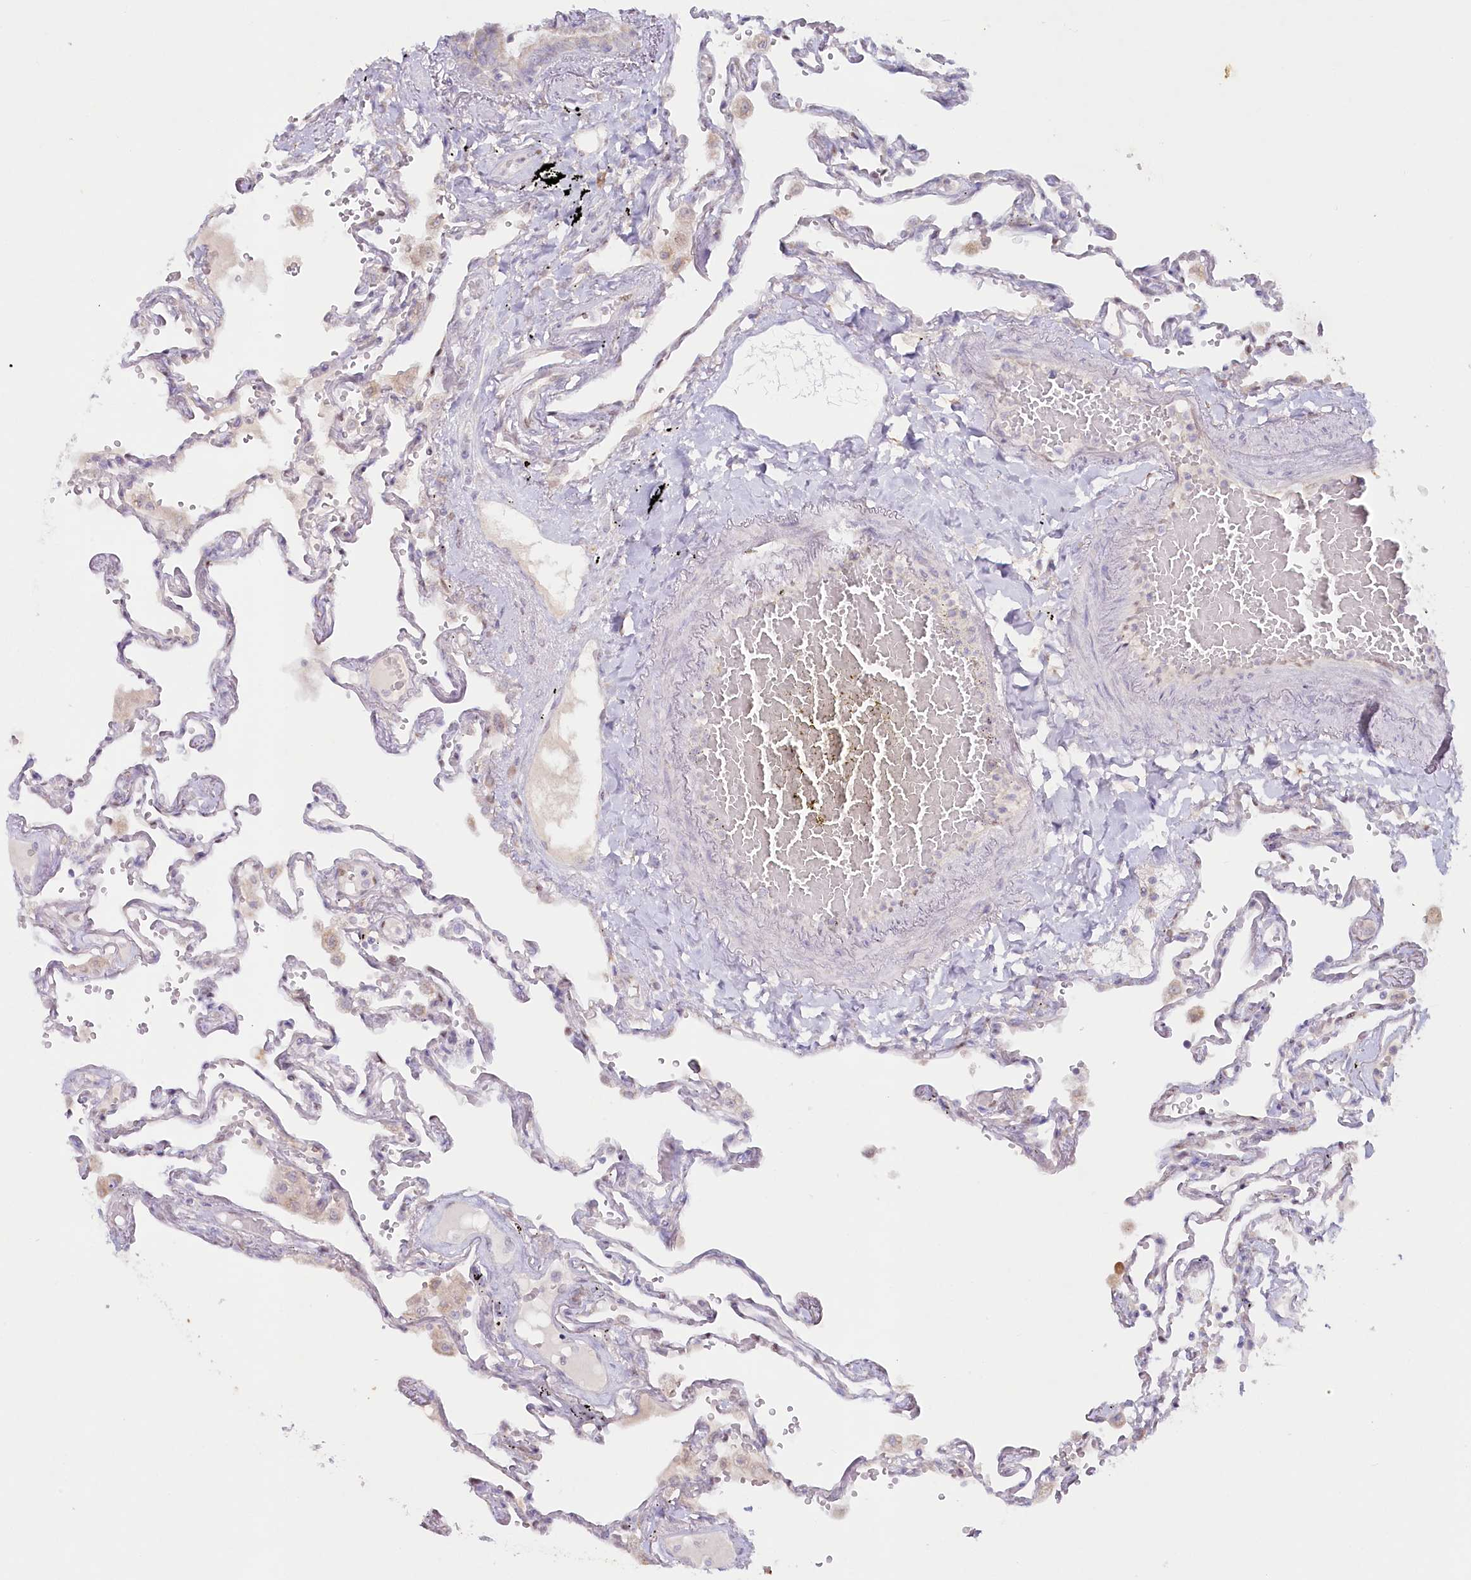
{"staining": {"intensity": "negative", "quantity": "none", "location": "none"}, "tissue": "lung", "cell_type": "Alveolar cells", "image_type": "normal", "snomed": [{"axis": "morphology", "description": "Normal tissue, NOS"}, {"axis": "topography", "description": "Lung"}], "caption": "A photomicrograph of lung stained for a protein displays no brown staining in alveolar cells. Nuclei are stained in blue.", "gene": "PSAPL1", "patient": {"sex": "female", "age": 67}}